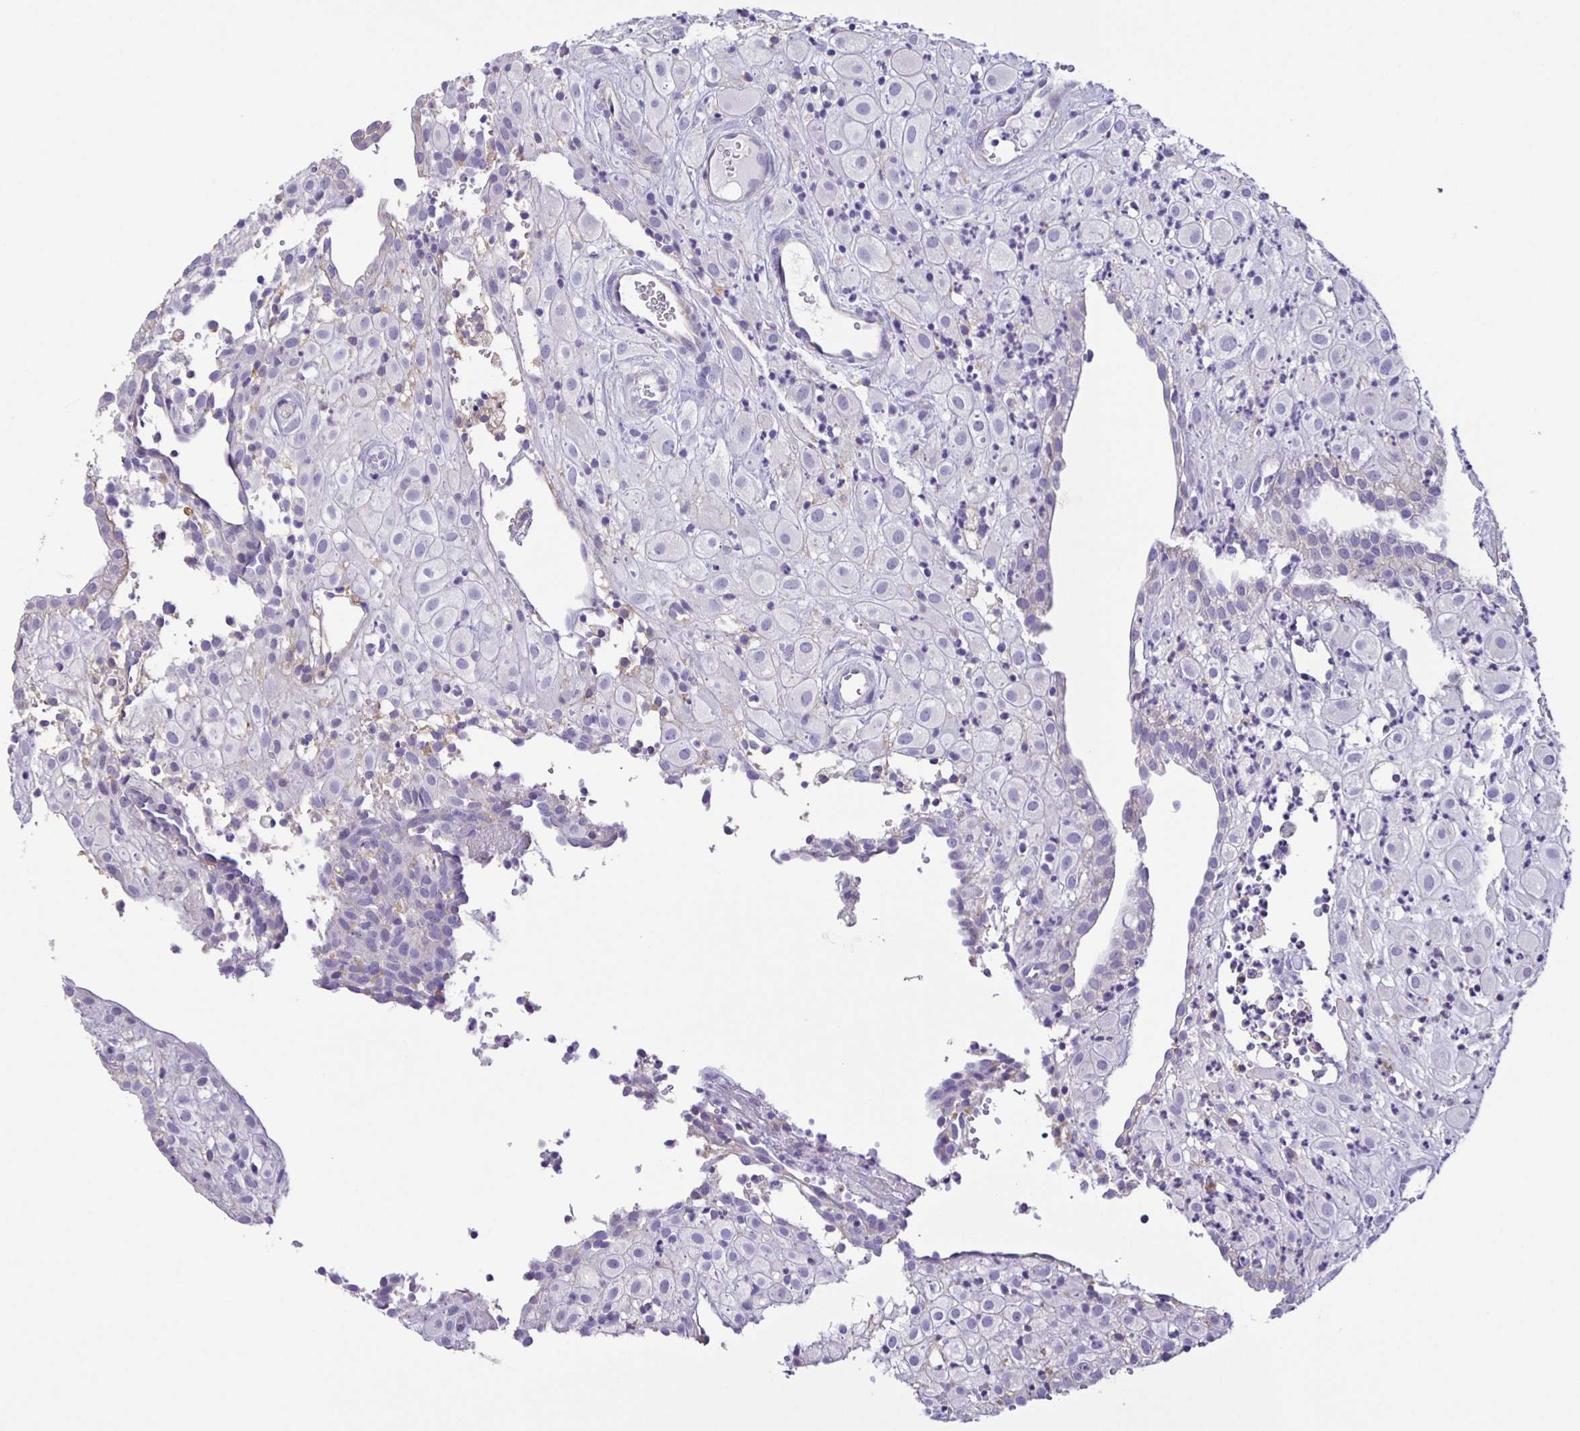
{"staining": {"intensity": "negative", "quantity": "none", "location": "none"}, "tissue": "placenta", "cell_type": "Decidual cells", "image_type": "normal", "snomed": [{"axis": "morphology", "description": "Normal tissue, NOS"}, {"axis": "topography", "description": "Placenta"}], "caption": "Decidual cells are negative for brown protein staining in benign placenta. The staining was performed using DAB to visualize the protein expression in brown, while the nuclei were stained in blue with hematoxylin (Magnification: 20x).", "gene": "BOLL", "patient": {"sex": "female", "age": 24}}